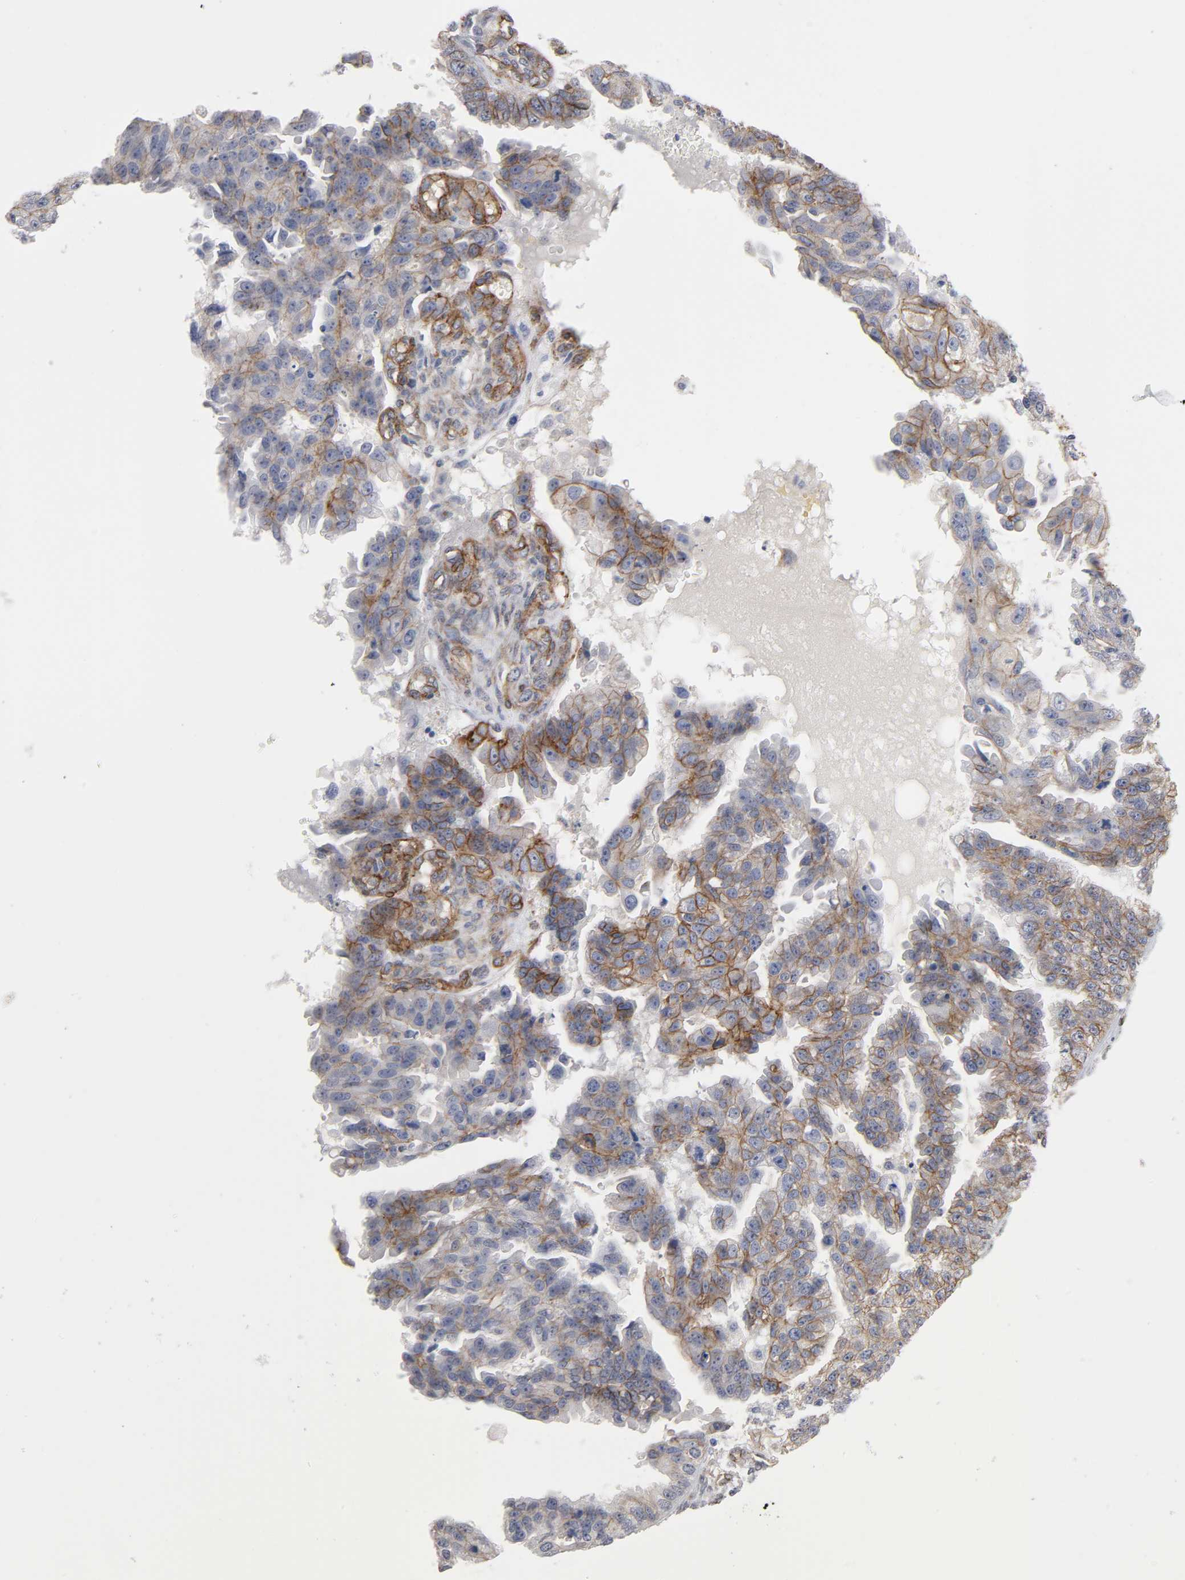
{"staining": {"intensity": "moderate", "quantity": "25%-75%", "location": "cytoplasmic/membranous"}, "tissue": "ovarian cancer", "cell_type": "Tumor cells", "image_type": "cancer", "snomed": [{"axis": "morphology", "description": "Cystadenocarcinoma, serous, NOS"}, {"axis": "topography", "description": "Ovary"}], "caption": "The histopathology image displays staining of ovarian cancer (serous cystadenocarcinoma), revealing moderate cytoplasmic/membranous protein expression (brown color) within tumor cells.", "gene": "SPTAN1", "patient": {"sex": "female", "age": 58}}